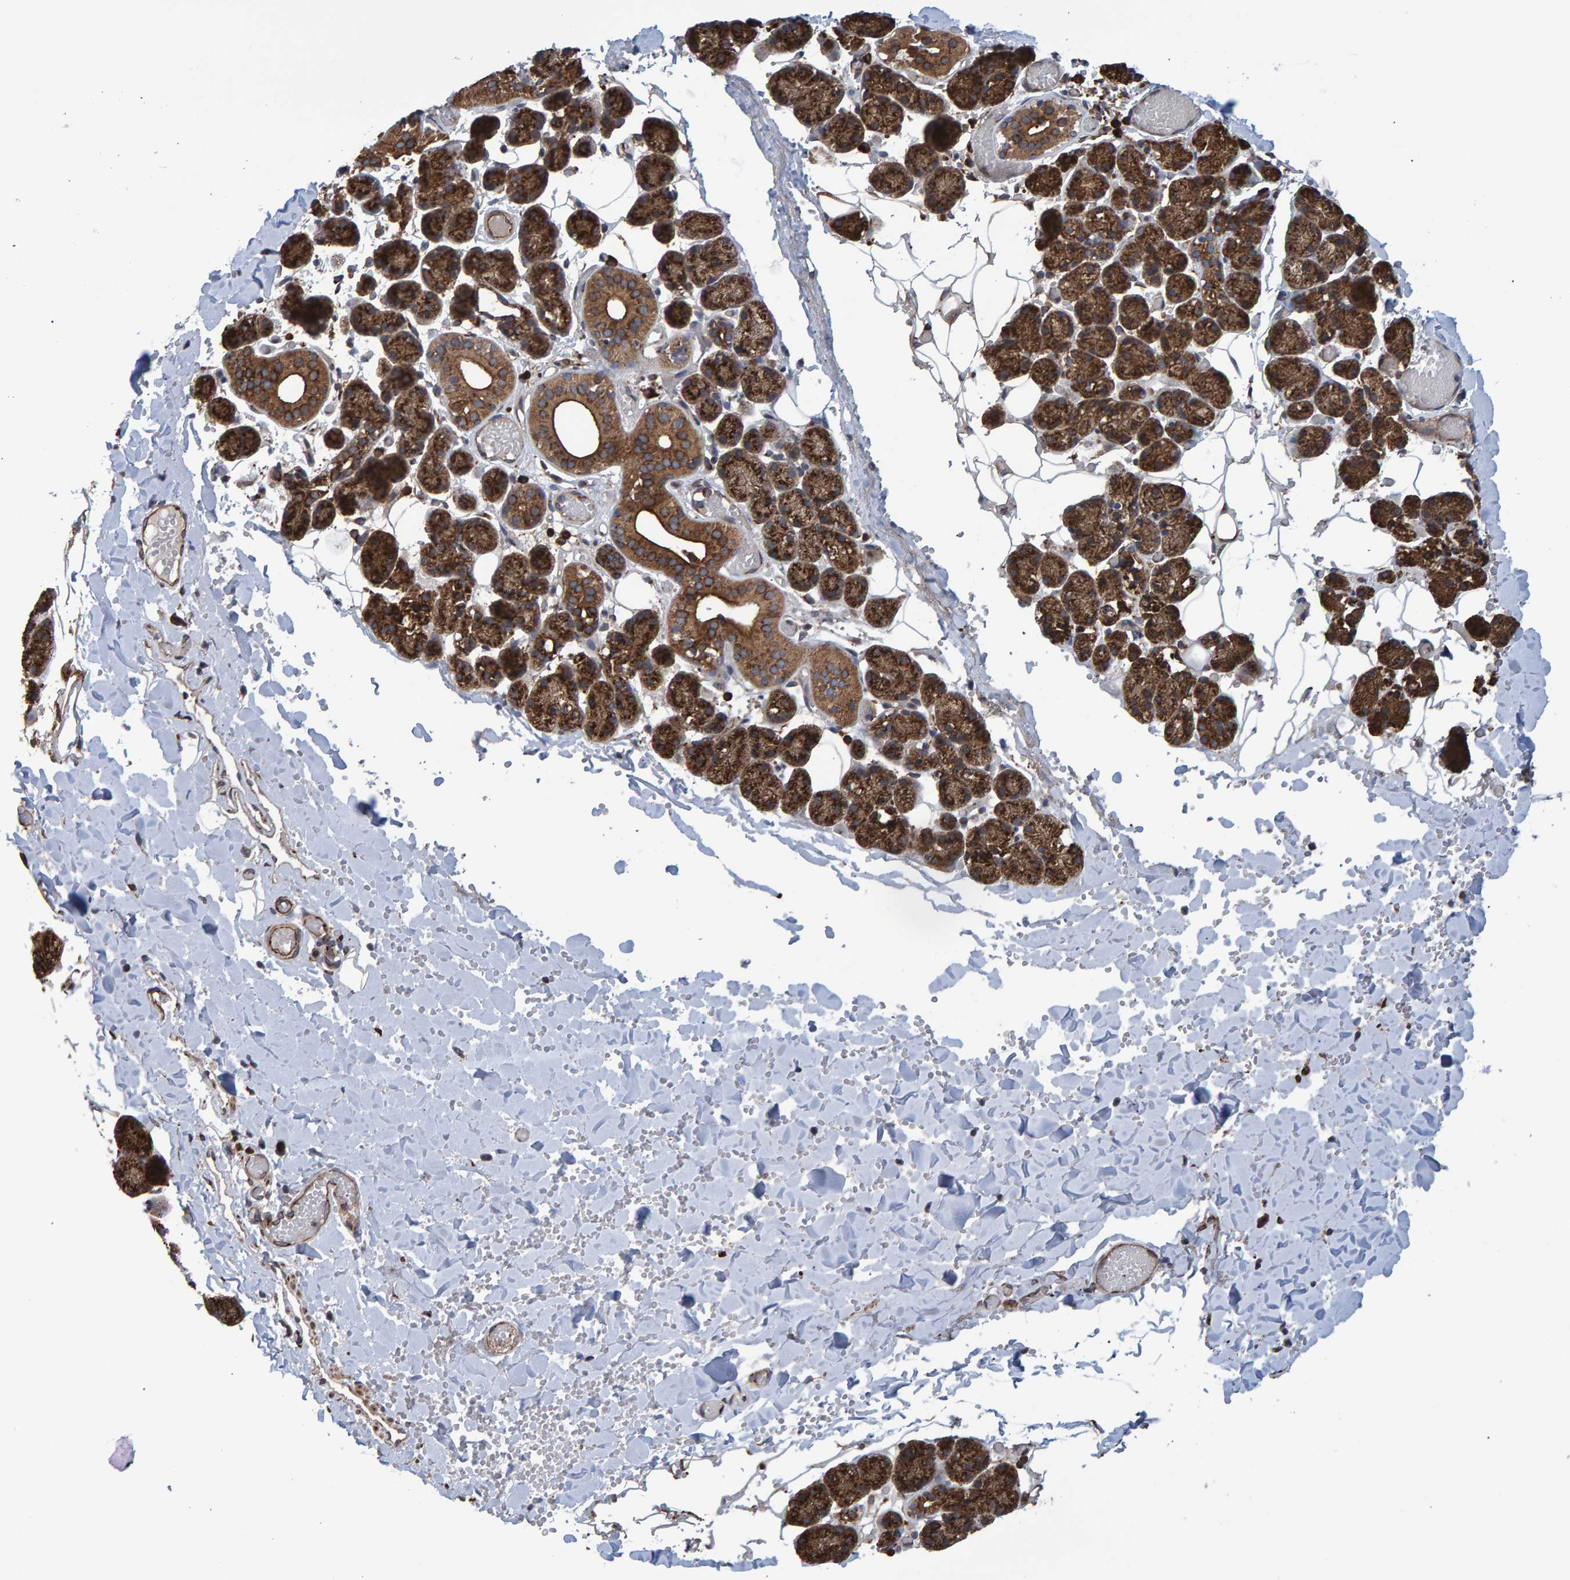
{"staining": {"intensity": "strong", "quantity": ">75%", "location": "cytoplasmic/membranous"}, "tissue": "salivary gland", "cell_type": "Glandular cells", "image_type": "normal", "snomed": [{"axis": "morphology", "description": "Normal tissue, NOS"}, {"axis": "topography", "description": "Salivary gland"}], "caption": "Approximately >75% of glandular cells in normal human salivary gland exhibit strong cytoplasmic/membranous protein staining as visualized by brown immunohistochemical staining.", "gene": "FAM117A", "patient": {"sex": "female", "age": 33}}